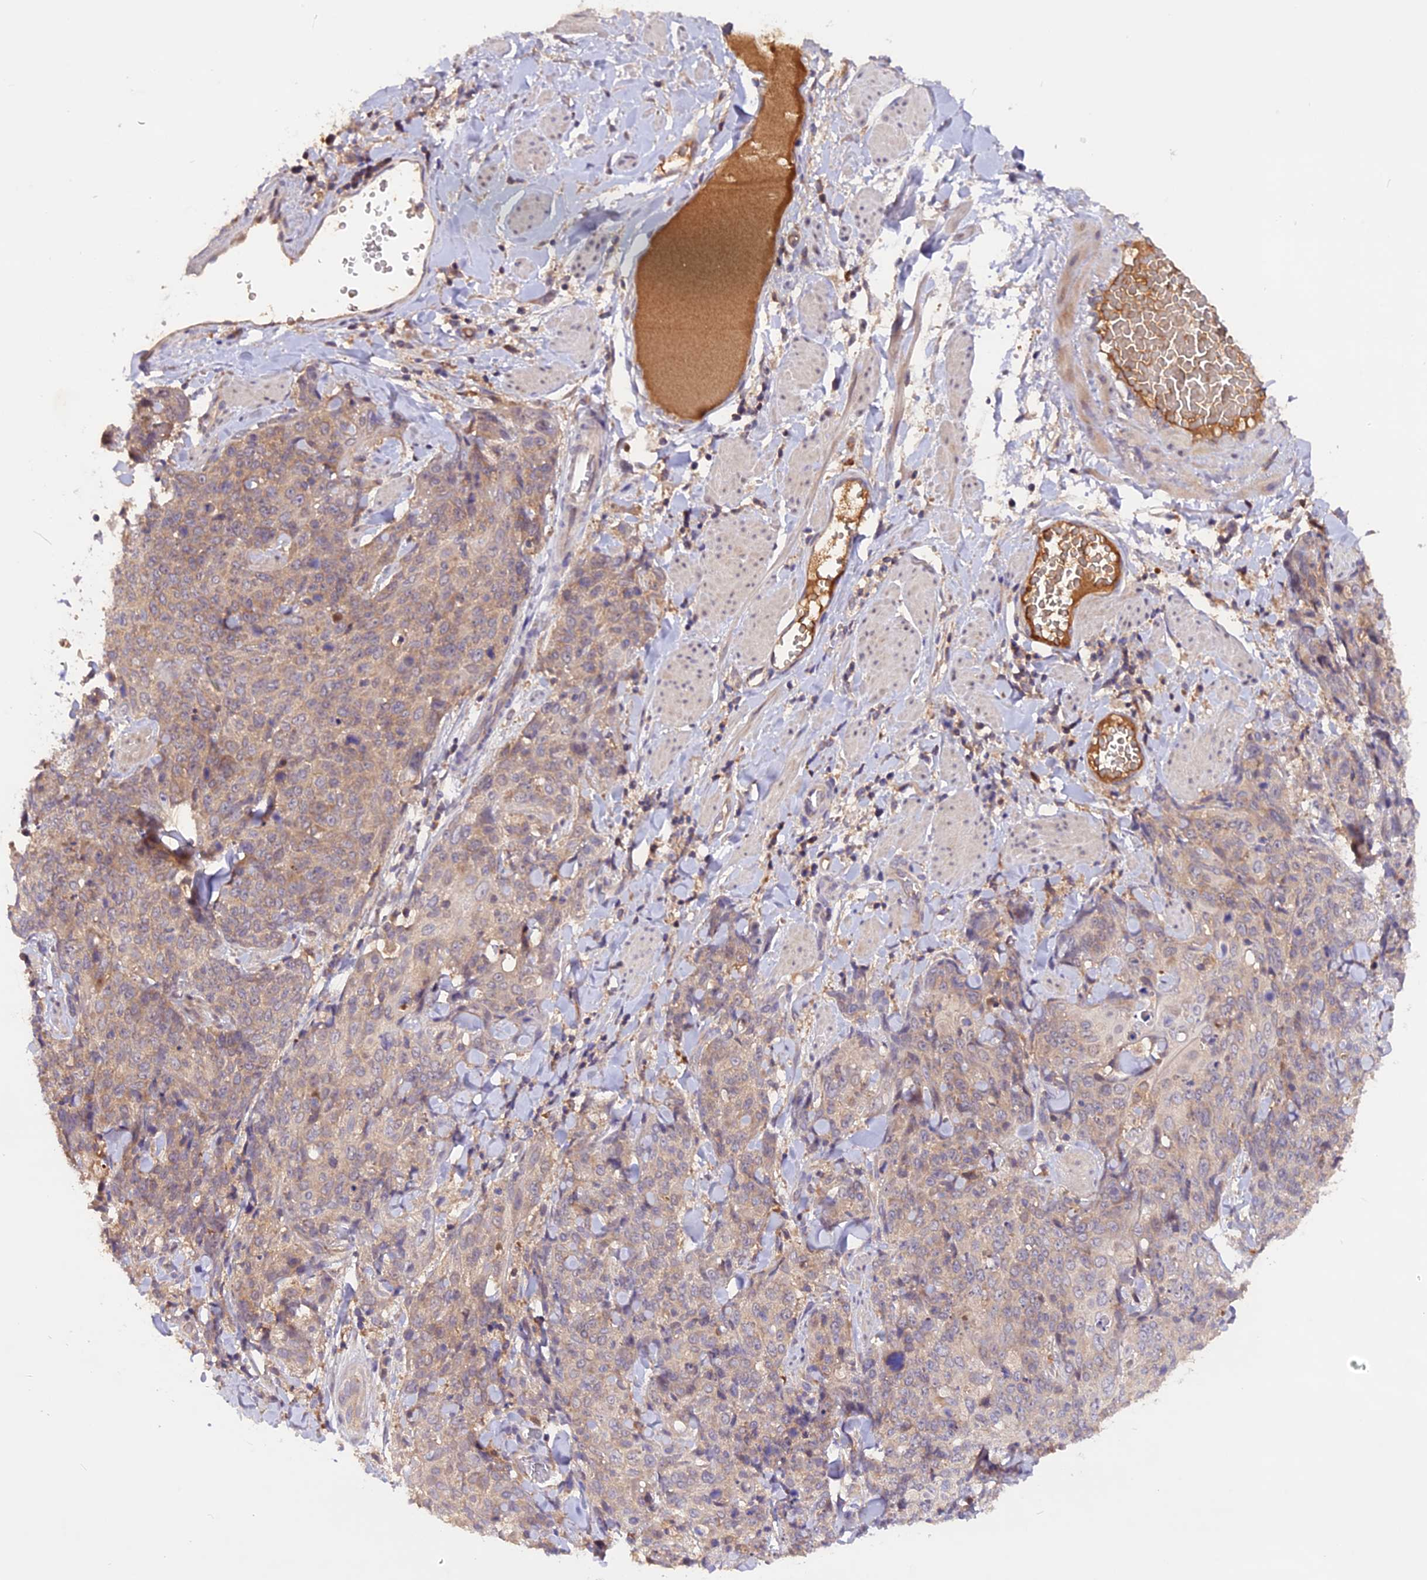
{"staining": {"intensity": "weak", "quantity": ">75%", "location": "cytoplasmic/membranous"}, "tissue": "skin cancer", "cell_type": "Tumor cells", "image_type": "cancer", "snomed": [{"axis": "morphology", "description": "Squamous cell carcinoma, NOS"}, {"axis": "topography", "description": "Skin"}, {"axis": "topography", "description": "Vulva"}], "caption": "Immunohistochemical staining of skin cancer exhibits low levels of weak cytoplasmic/membranous protein staining in about >75% of tumor cells.", "gene": "MARK4", "patient": {"sex": "female", "age": 85}}